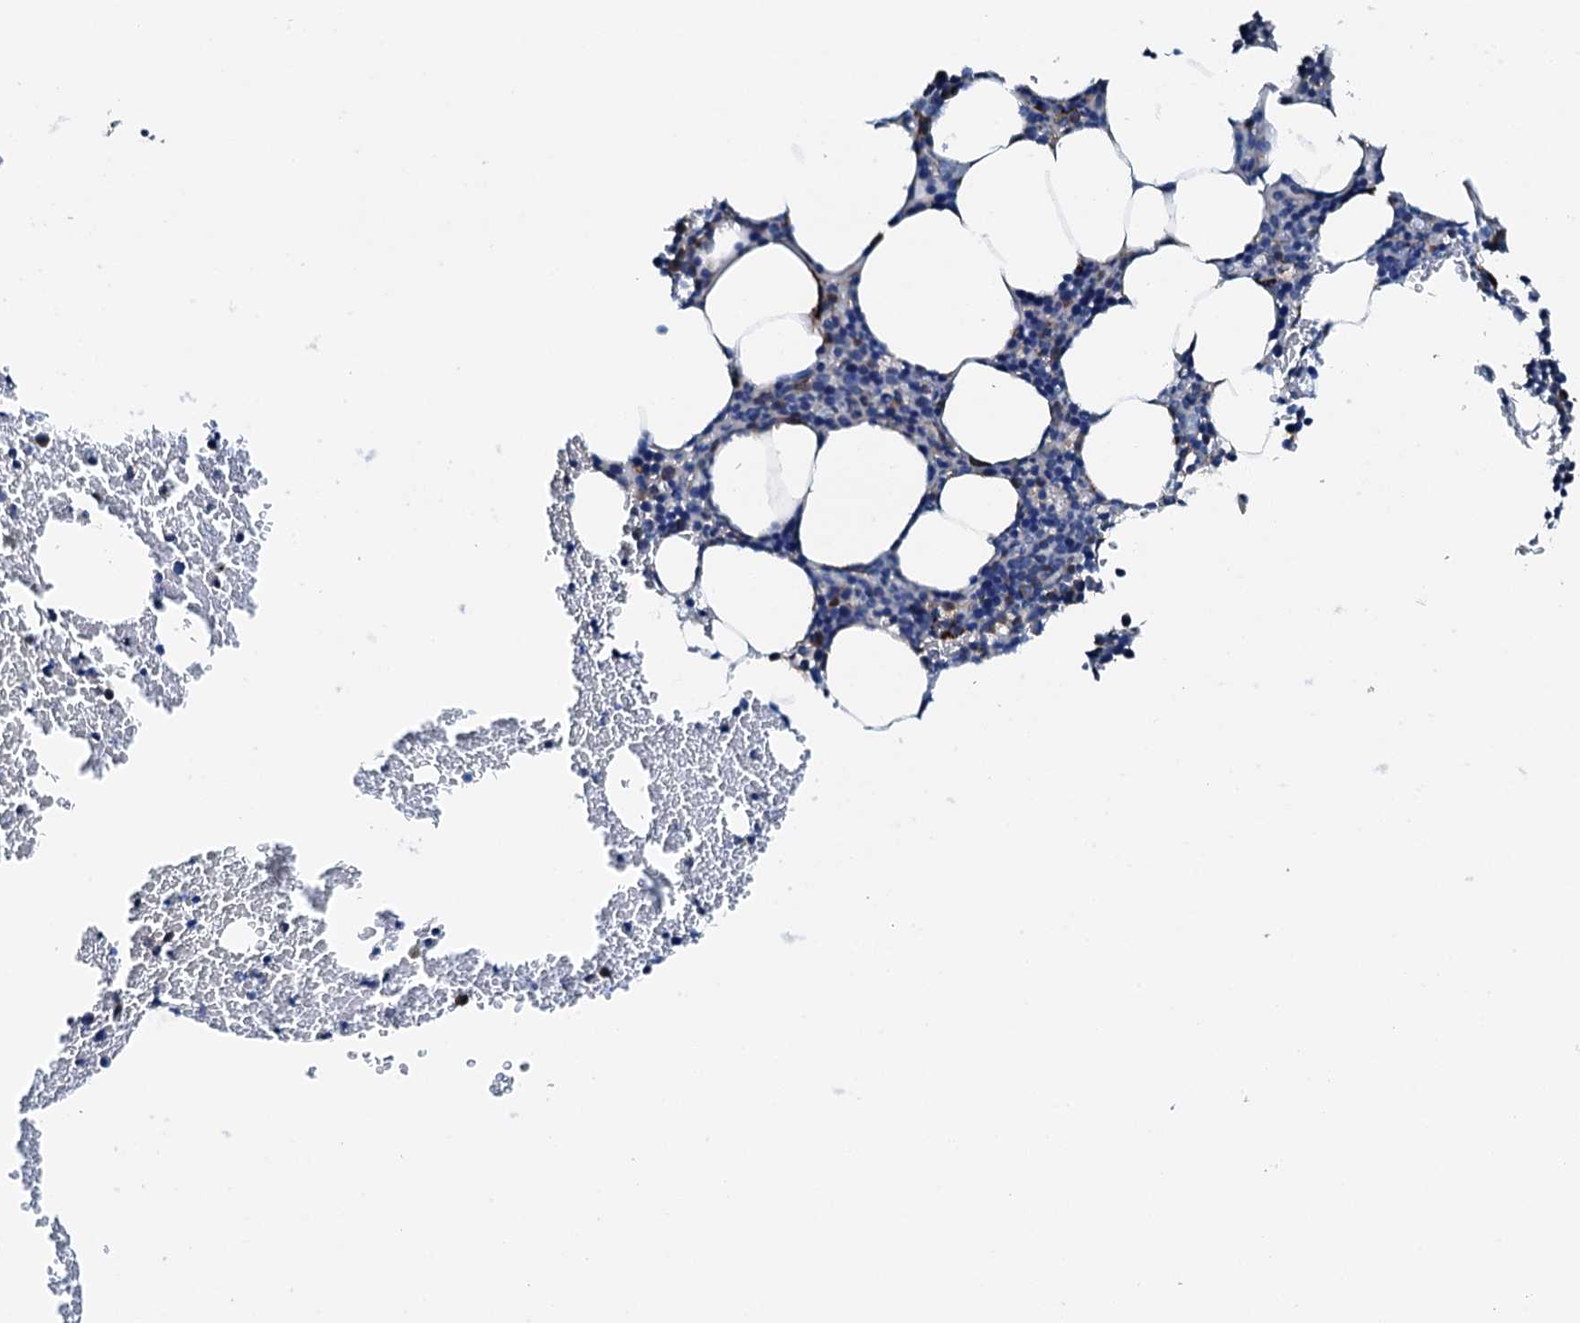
{"staining": {"intensity": "moderate", "quantity": "<25%", "location": "cytoplasmic/membranous"}, "tissue": "bone marrow", "cell_type": "Hematopoietic cells", "image_type": "normal", "snomed": [{"axis": "morphology", "description": "Normal tissue, NOS"}, {"axis": "topography", "description": "Bone marrow"}], "caption": "IHC (DAB (3,3'-diaminobenzidine)) staining of unremarkable bone marrow displays moderate cytoplasmic/membranous protein staining in about <25% of hematopoietic cells. Using DAB (brown) and hematoxylin (blue) stains, captured at high magnification using brightfield microscopy.", "gene": "GFOD2", "patient": {"sex": "female", "age": 77}}